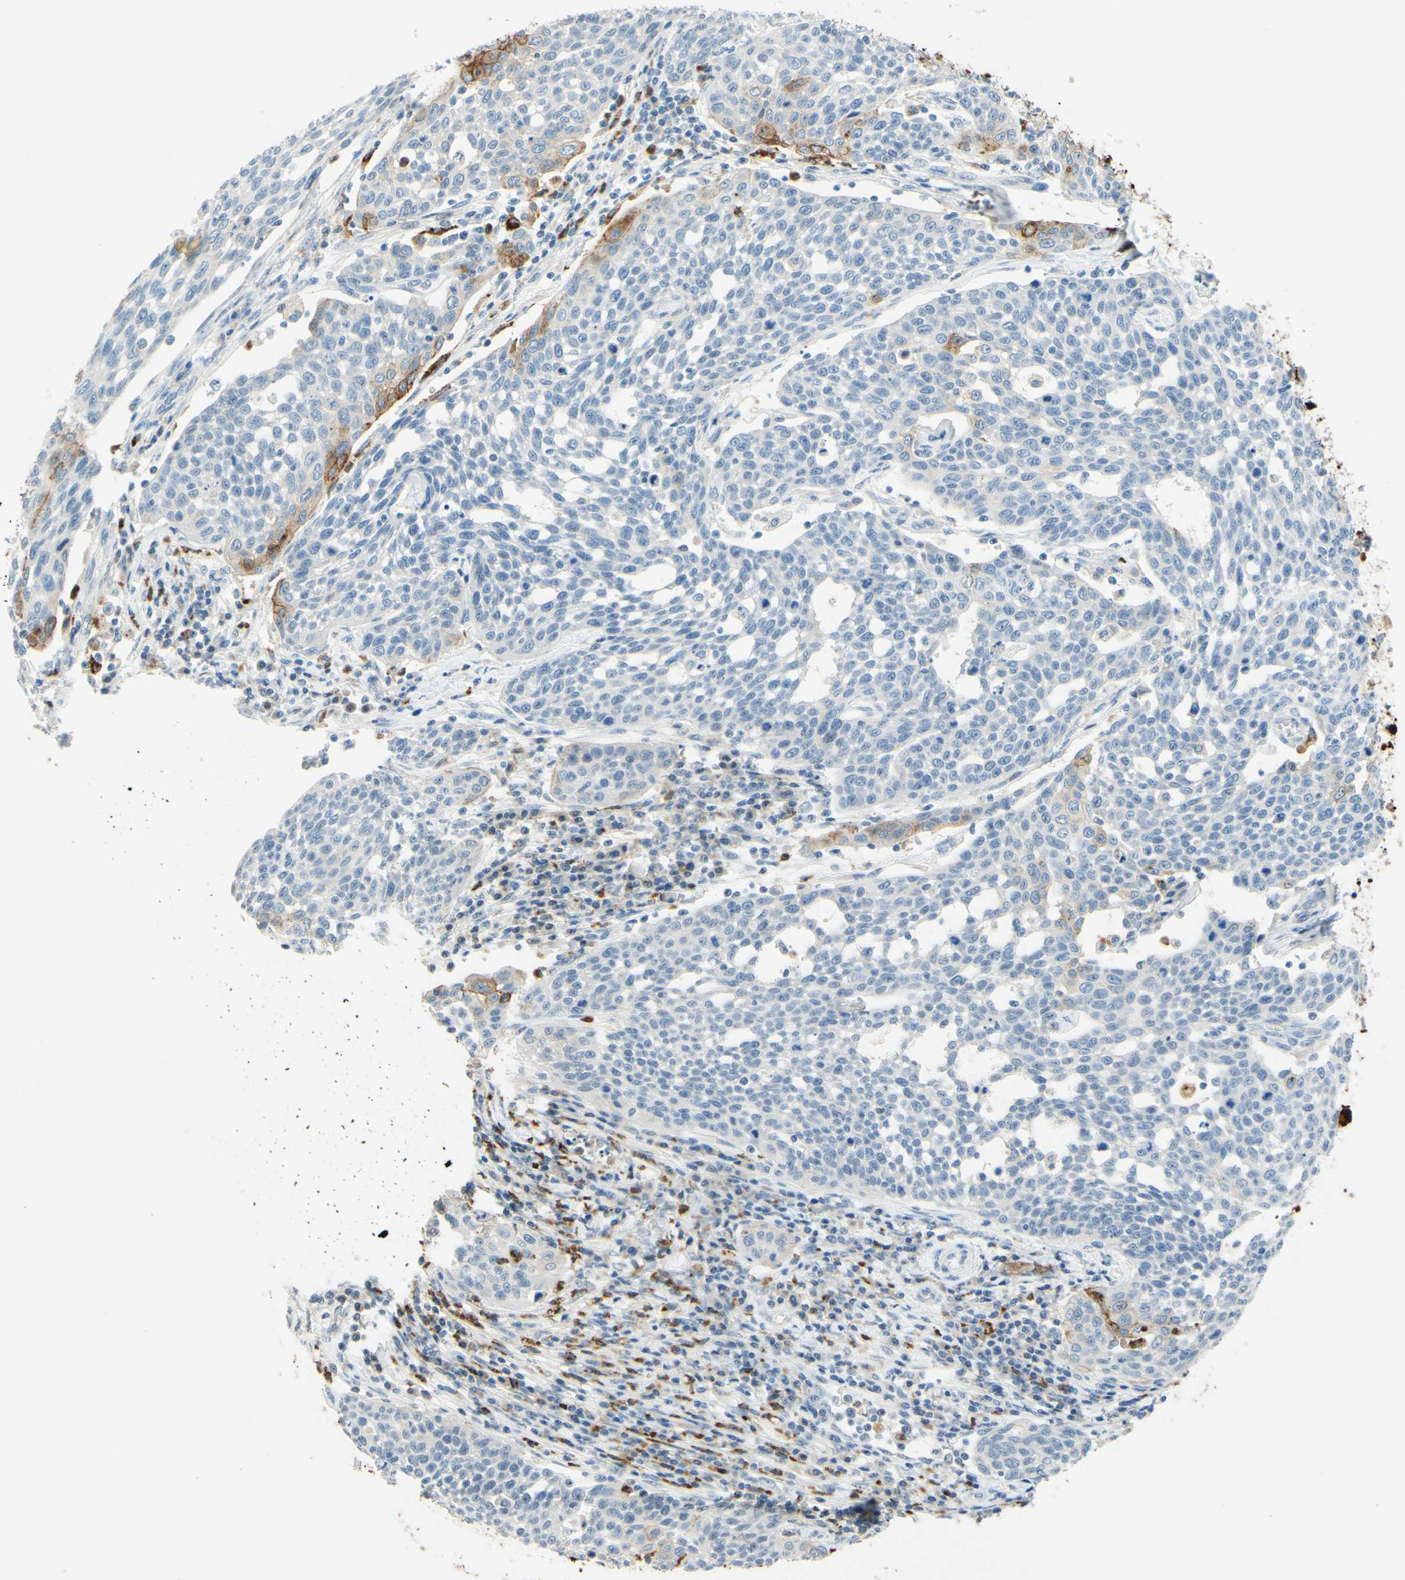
{"staining": {"intensity": "moderate", "quantity": "<25%", "location": "cytoplasmic/membranous"}, "tissue": "cervical cancer", "cell_type": "Tumor cells", "image_type": "cancer", "snomed": [{"axis": "morphology", "description": "Squamous cell carcinoma, NOS"}, {"axis": "topography", "description": "Cervix"}], "caption": "The micrograph displays staining of cervical cancer, revealing moderate cytoplasmic/membranous protein staining (brown color) within tumor cells. (IHC, brightfield microscopy, high magnification).", "gene": "TREM2", "patient": {"sex": "female", "age": 34}}